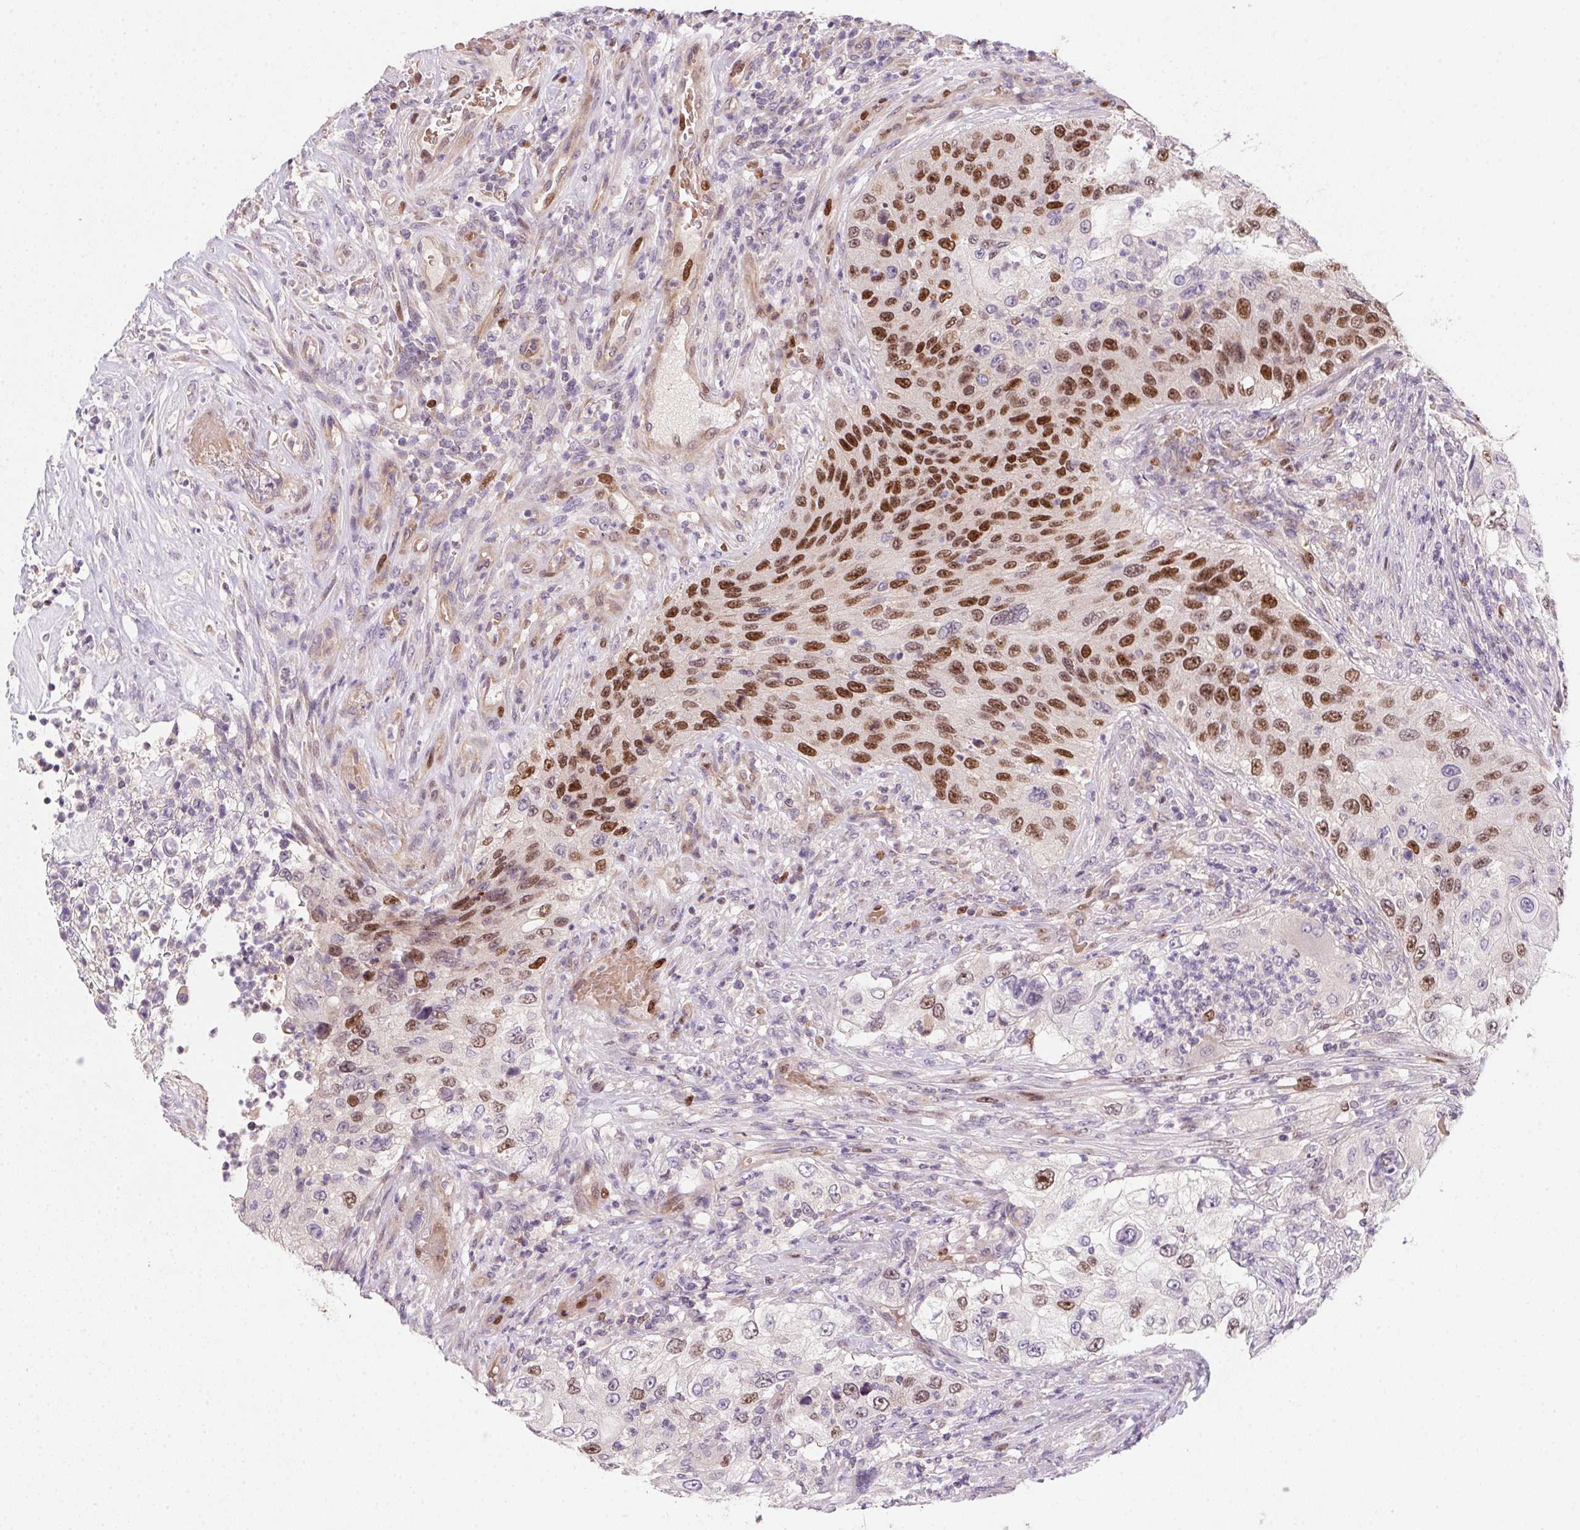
{"staining": {"intensity": "moderate", "quantity": ">75%", "location": "nuclear"}, "tissue": "urothelial cancer", "cell_type": "Tumor cells", "image_type": "cancer", "snomed": [{"axis": "morphology", "description": "Urothelial carcinoma, High grade"}, {"axis": "topography", "description": "Urinary bladder"}], "caption": "Moderate nuclear expression is appreciated in about >75% of tumor cells in urothelial carcinoma (high-grade).", "gene": "HELLS", "patient": {"sex": "female", "age": 60}}